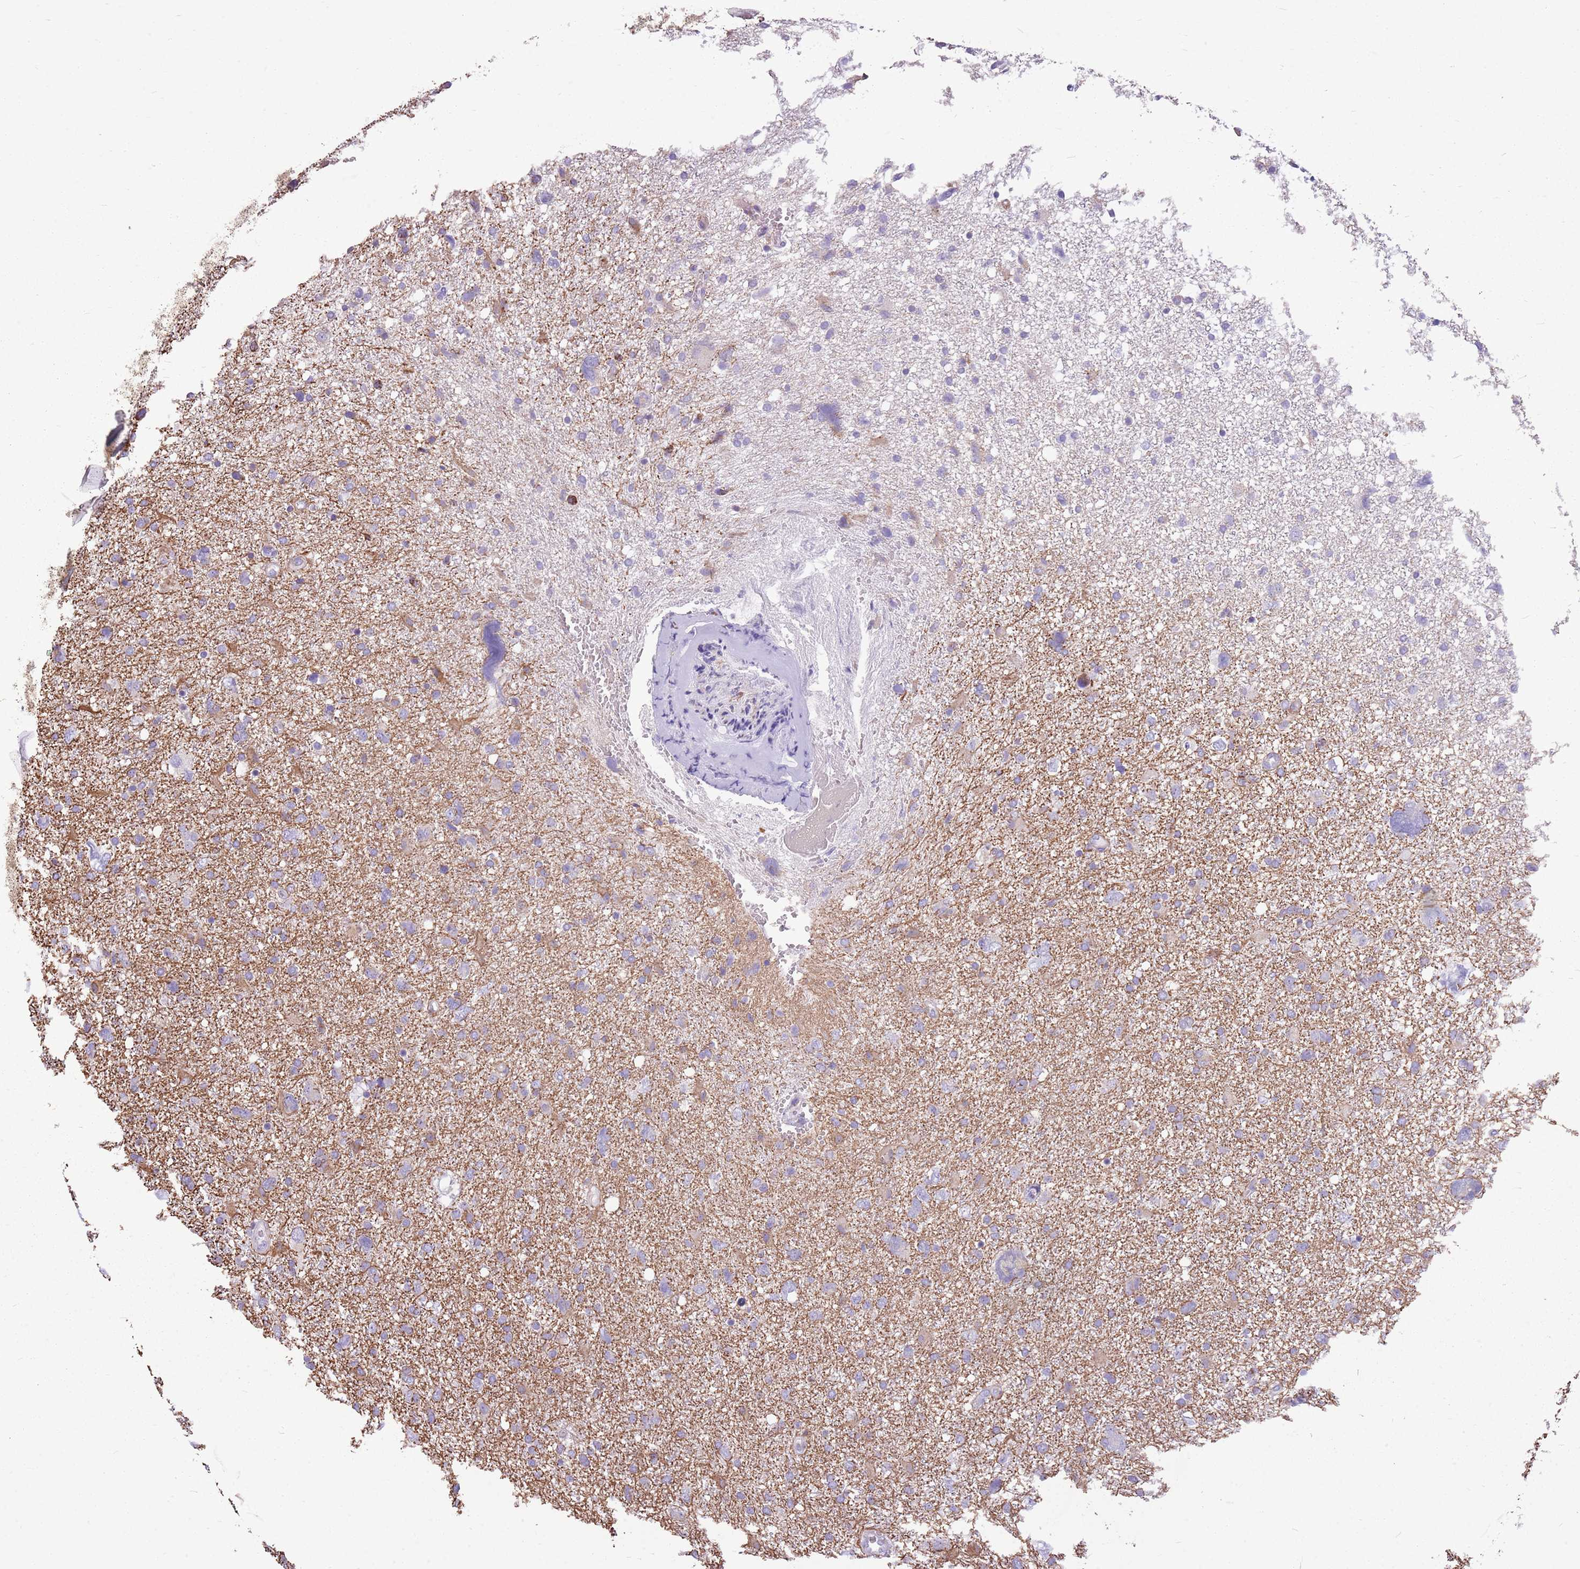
{"staining": {"intensity": "negative", "quantity": "none", "location": "none"}, "tissue": "glioma", "cell_type": "Tumor cells", "image_type": "cancer", "snomed": [{"axis": "morphology", "description": "Glioma, malignant, High grade"}, {"axis": "topography", "description": "Brain"}], "caption": "A photomicrograph of malignant glioma (high-grade) stained for a protein shows no brown staining in tumor cells.", "gene": "KCTD19", "patient": {"sex": "male", "age": 61}}